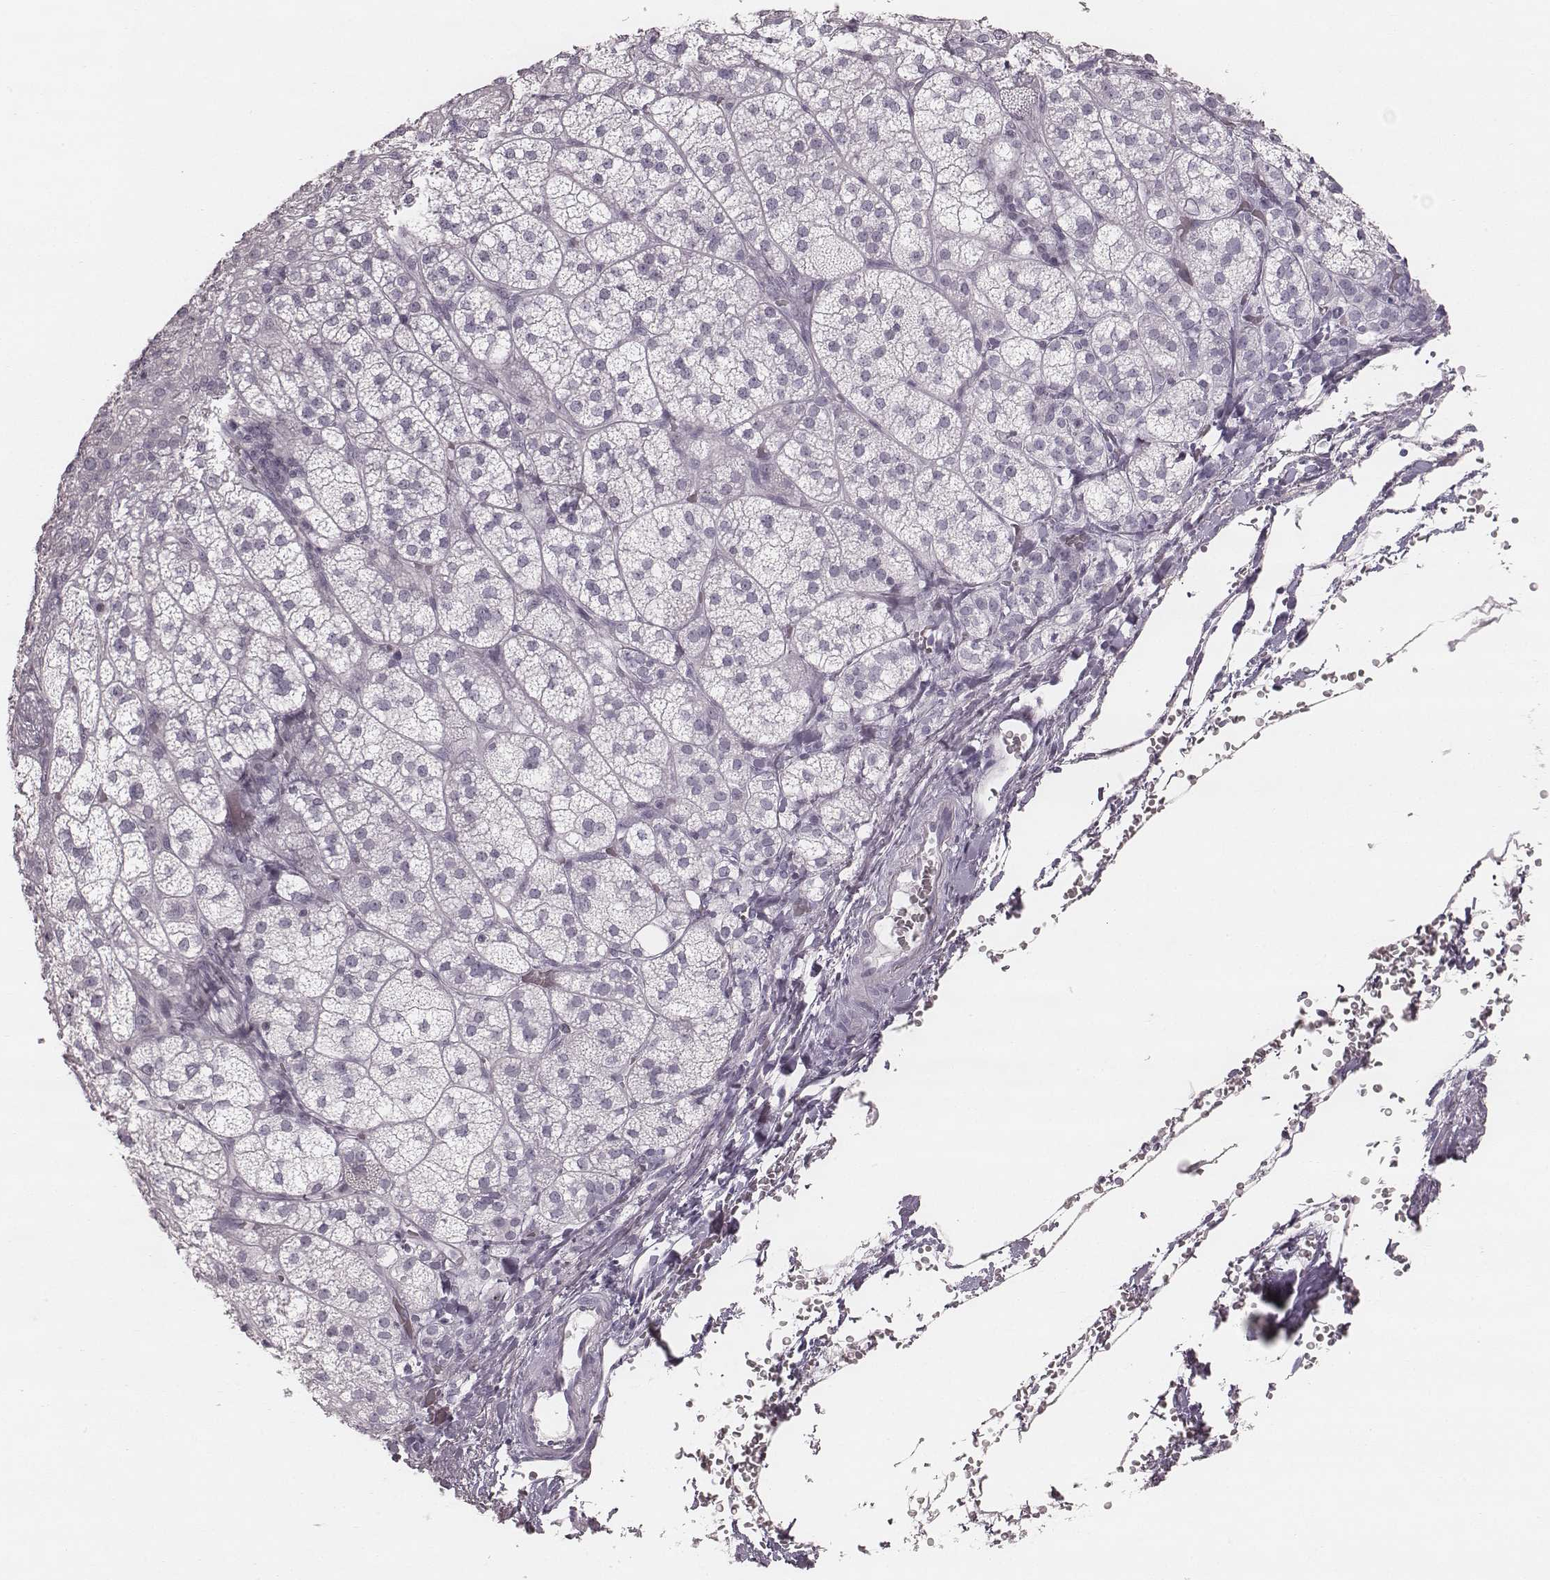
{"staining": {"intensity": "negative", "quantity": "none", "location": "none"}, "tissue": "adrenal gland", "cell_type": "Glandular cells", "image_type": "normal", "snomed": [{"axis": "morphology", "description": "Normal tissue, NOS"}, {"axis": "topography", "description": "Adrenal gland"}], "caption": "Adrenal gland stained for a protein using IHC demonstrates no expression glandular cells.", "gene": "ENSG00000285837", "patient": {"sex": "female", "age": 60}}